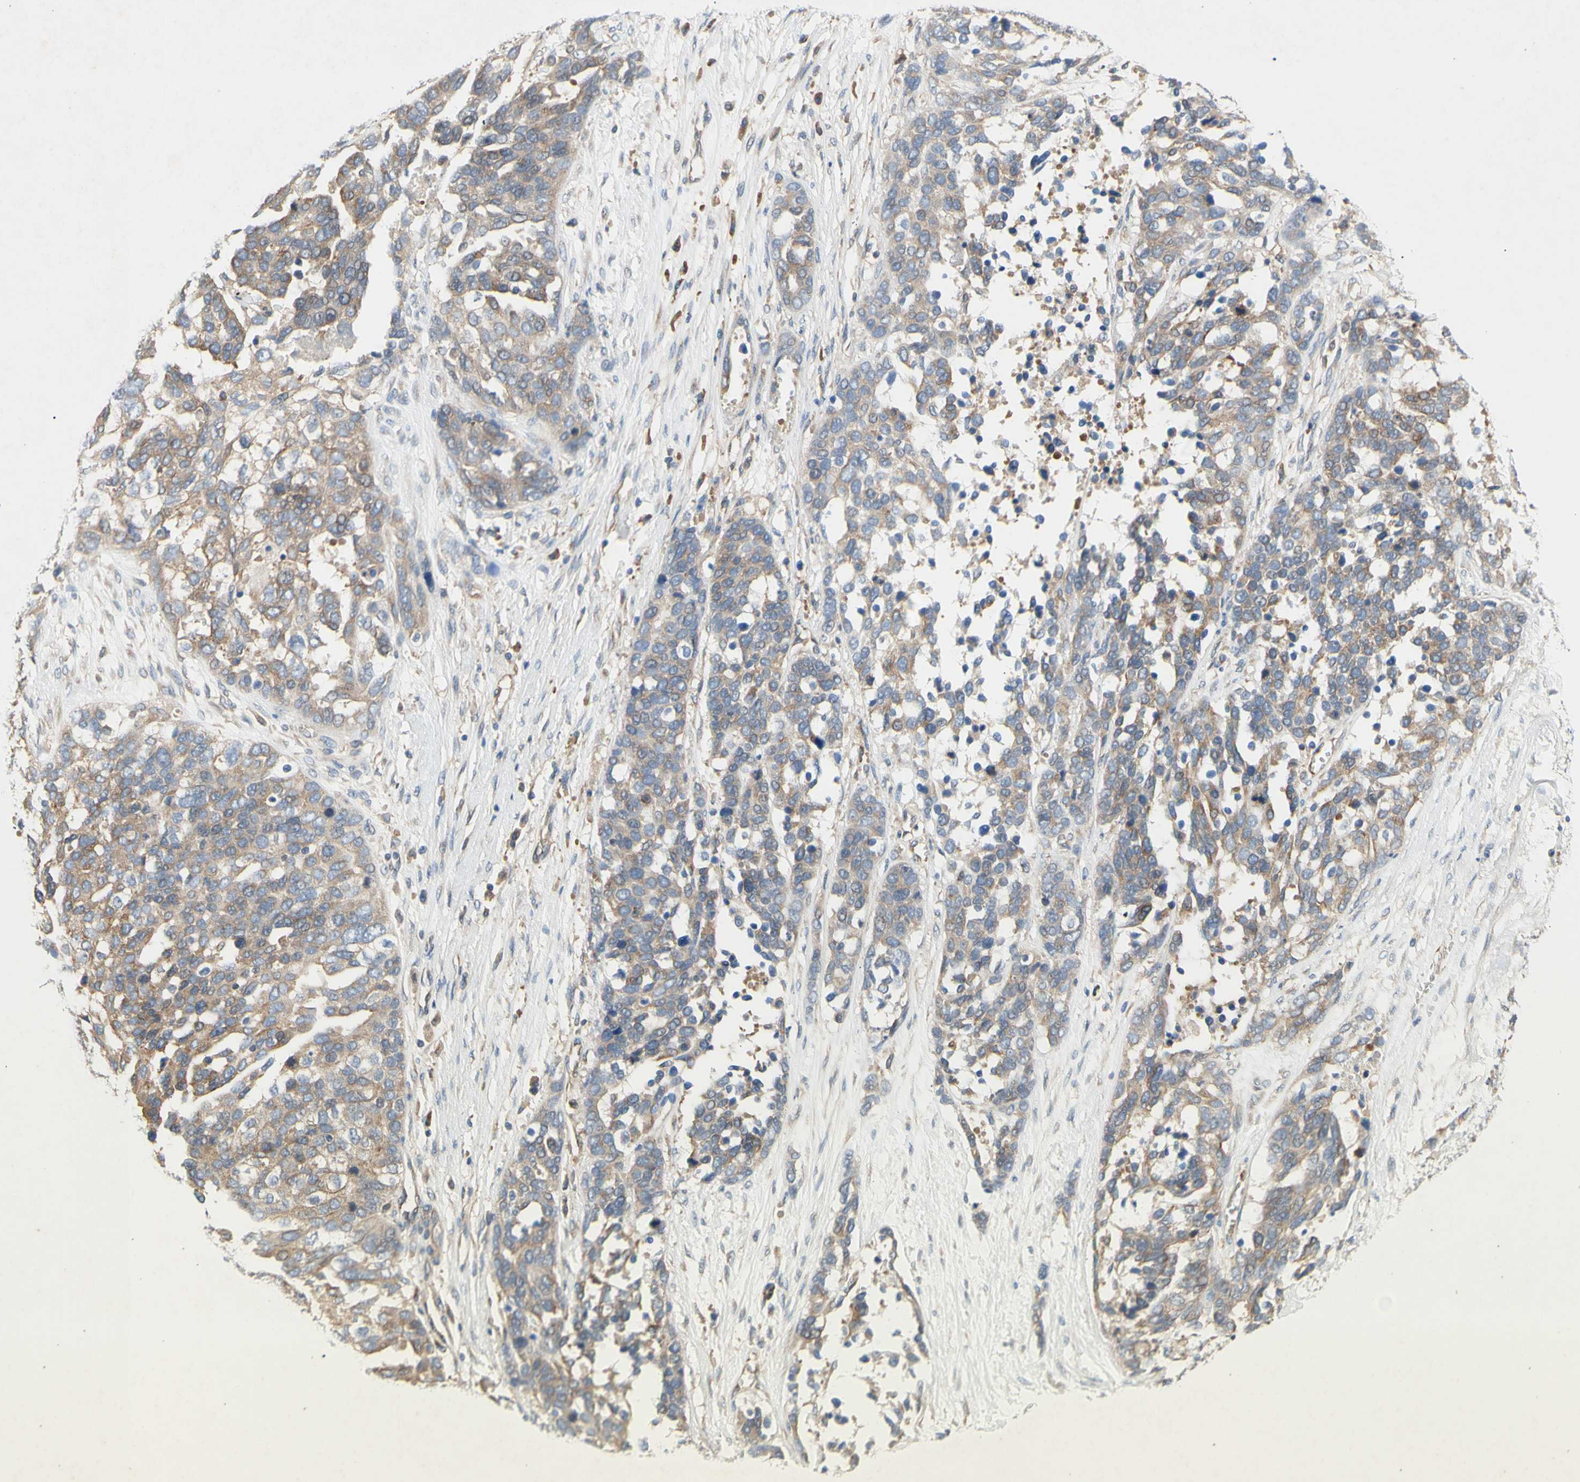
{"staining": {"intensity": "weak", "quantity": ">75%", "location": "cytoplasmic/membranous"}, "tissue": "ovarian cancer", "cell_type": "Tumor cells", "image_type": "cancer", "snomed": [{"axis": "morphology", "description": "Cystadenocarcinoma, serous, NOS"}, {"axis": "topography", "description": "Ovary"}], "caption": "Ovarian cancer tissue demonstrates weak cytoplasmic/membranous expression in about >75% of tumor cells (brown staining indicates protein expression, while blue staining denotes nuclei).", "gene": "KLC1", "patient": {"sex": "female", "age": 44}}